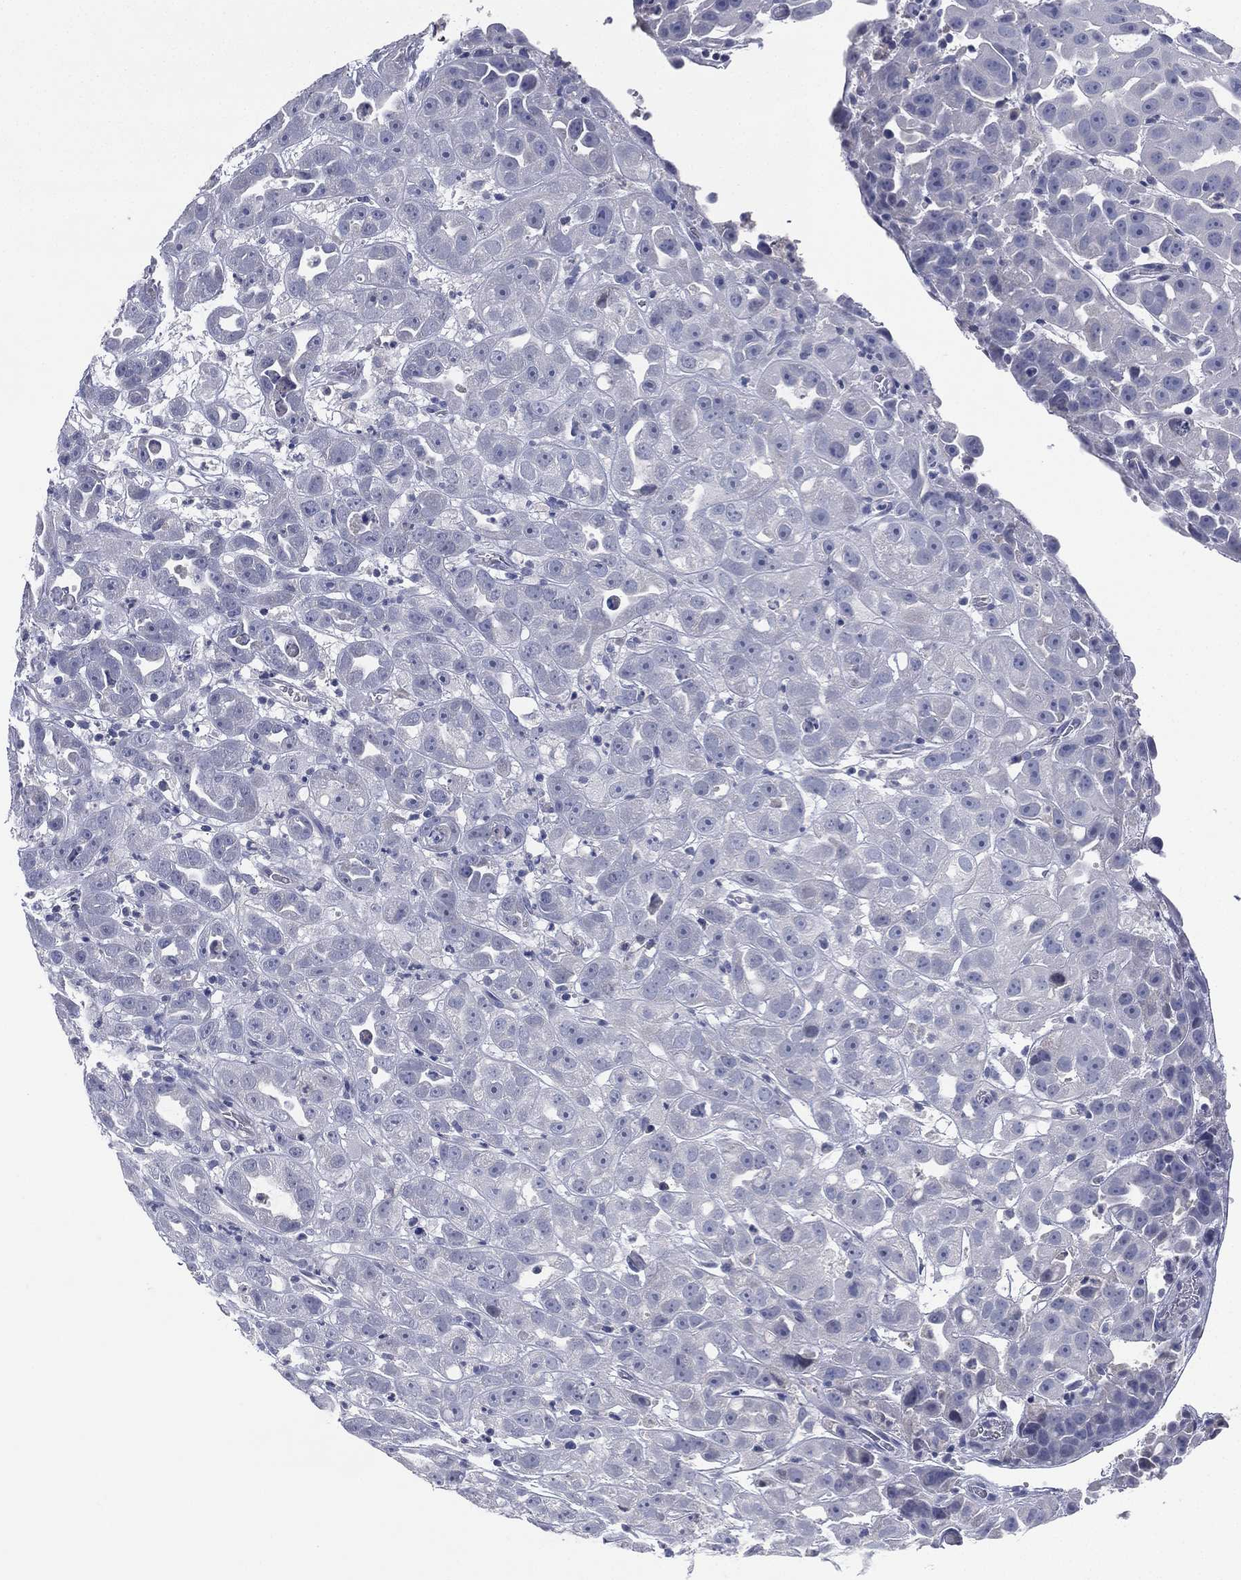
{"staining": {"intensity": "negative", "quantity": "none", "location": "none"}, "tissue": "urothelial cancer", "cell_type": "Tumor cells", "image_type": "cancer", "snomed": [{"axis": "morphology", "description": "Urothelial carcinoma, High grade"}, {"axis": "topography", "description": "Urinary bladder"}], "caption": "Tumor cells show no significant staining in urothelial carcinoma (high-grade).", "gene": "KRT35", "patient": {"sex": "female", "age": 41}}